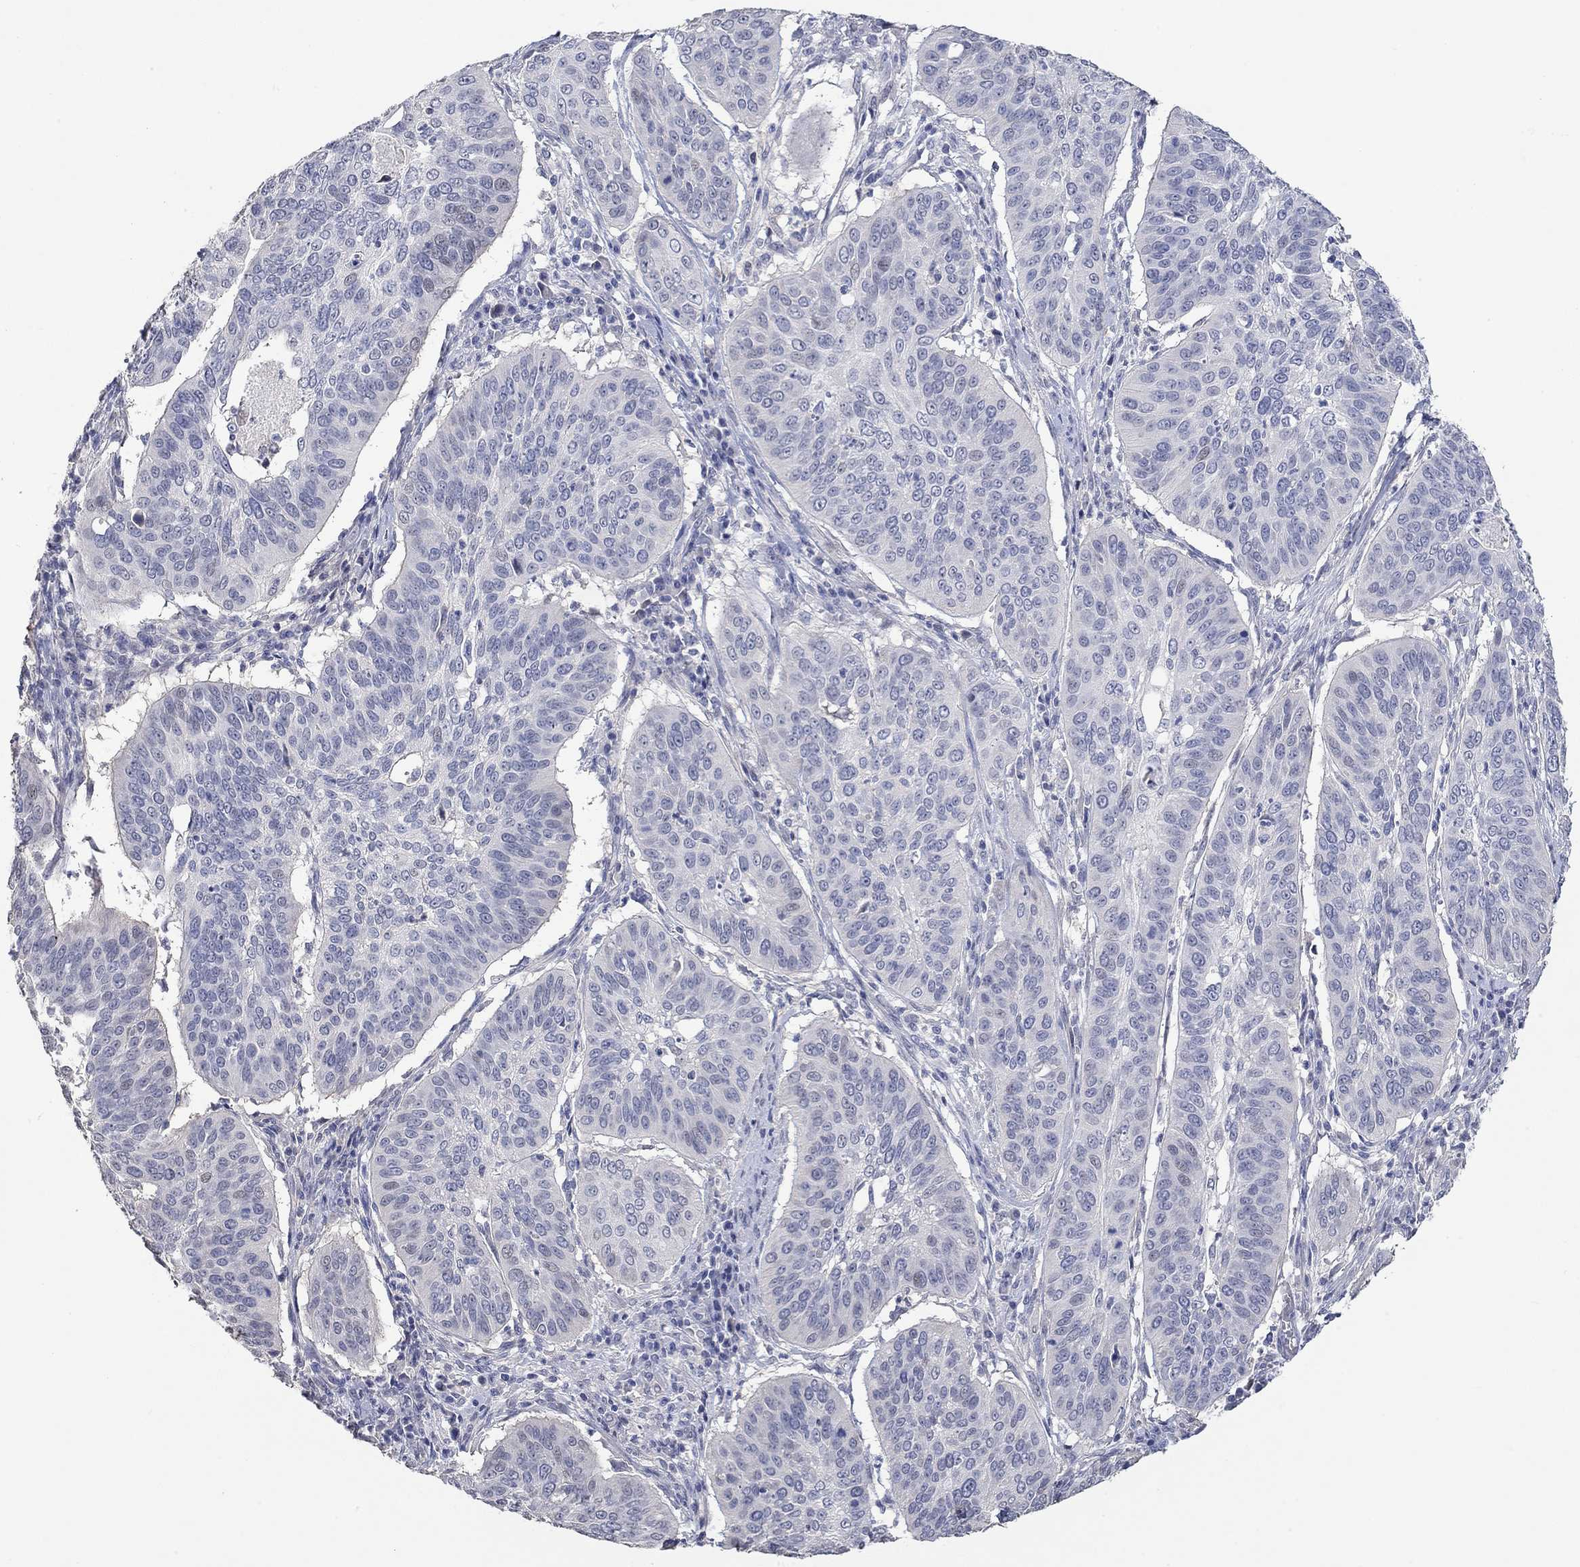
{"staining": {"intensity": "negative", "quantity": "none", "location": "none"}, "tissue": "cervical cancer", "cell_type": "Tumor cells", "image_type": "cancer", "snomed": [{"axis": "morphology", "description": "Normal tissue, NOS"}, {"axis": "morphology", "description": "Squamous cell carcinoma, NOS"}, {"axis": "topography", "description": "Cervix"}], "caption": "Immunohistochemistry micrograph of cervical squamous cell carcinoma stained for a protein (brown), which displays no staining in tumor cells. (Immunohistochemistry (ihc), brightfield microscopy, high magnification).", "gene": "PNMA5", "patient": {"sex": "female", "age": 39}}